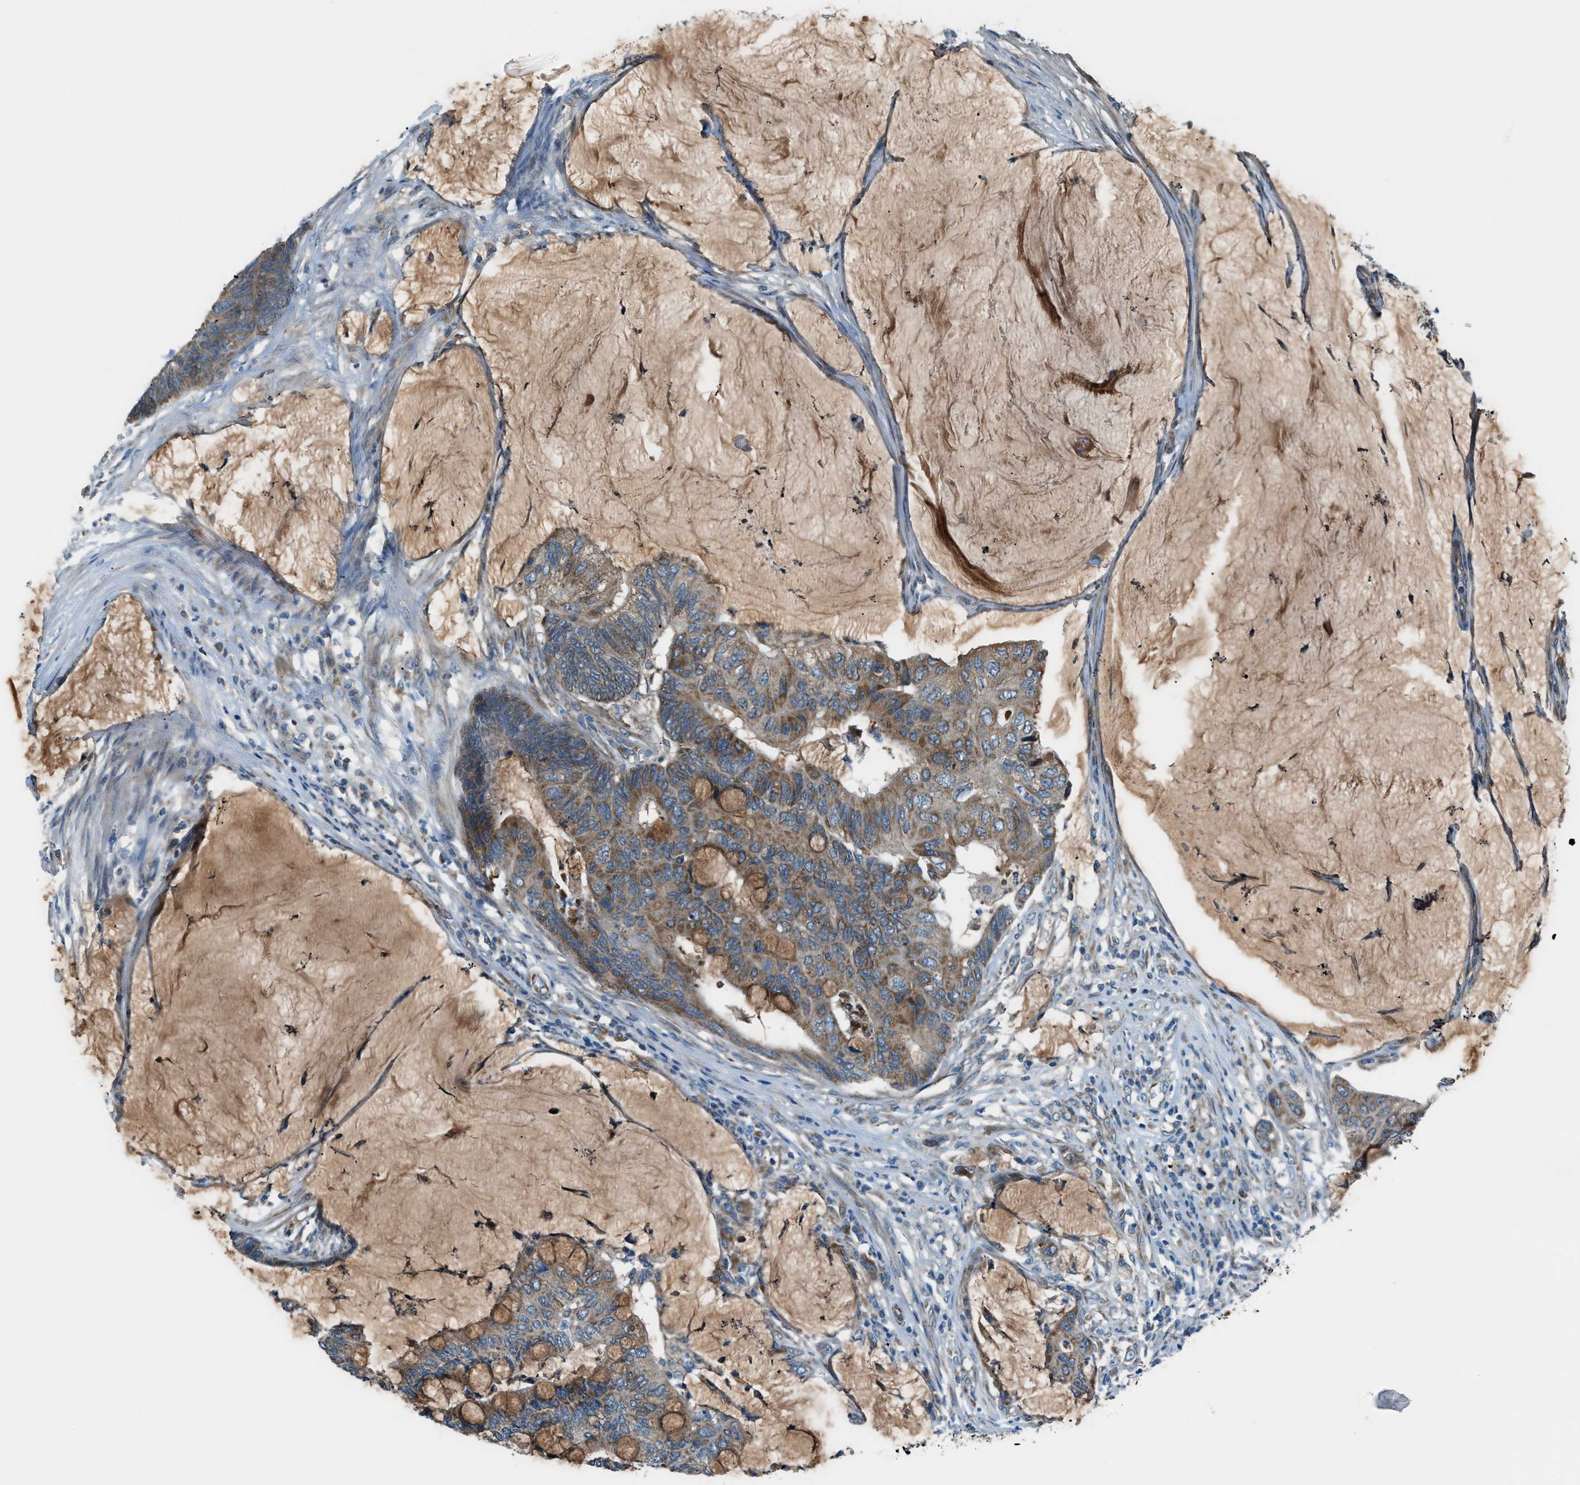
{"staining": {"intensity": "weak", "quantity": ">75%", "location": "cytoplasmic/membranous"}, "tissue": "colorectal cancer", "cell_type": "Tumor cells", "image_type": "cancer", "snomed": [{"axis": "morphology", "description": "Normal tissue, NOS"}, {"axis": "morphology", "description": "Adenocarcinoma, NOS"}, {"axis": "topography", "description": "Rectum"}], "caption": "Immunohistochemical staining of colorectal cancer displays weak cytoplasmic/membranous protein positivity in approximately >75% of tumor cells. Nuclei are stained in blue.", "gene": "PIGG", "patient": {"sex": "male", "age": 92}}